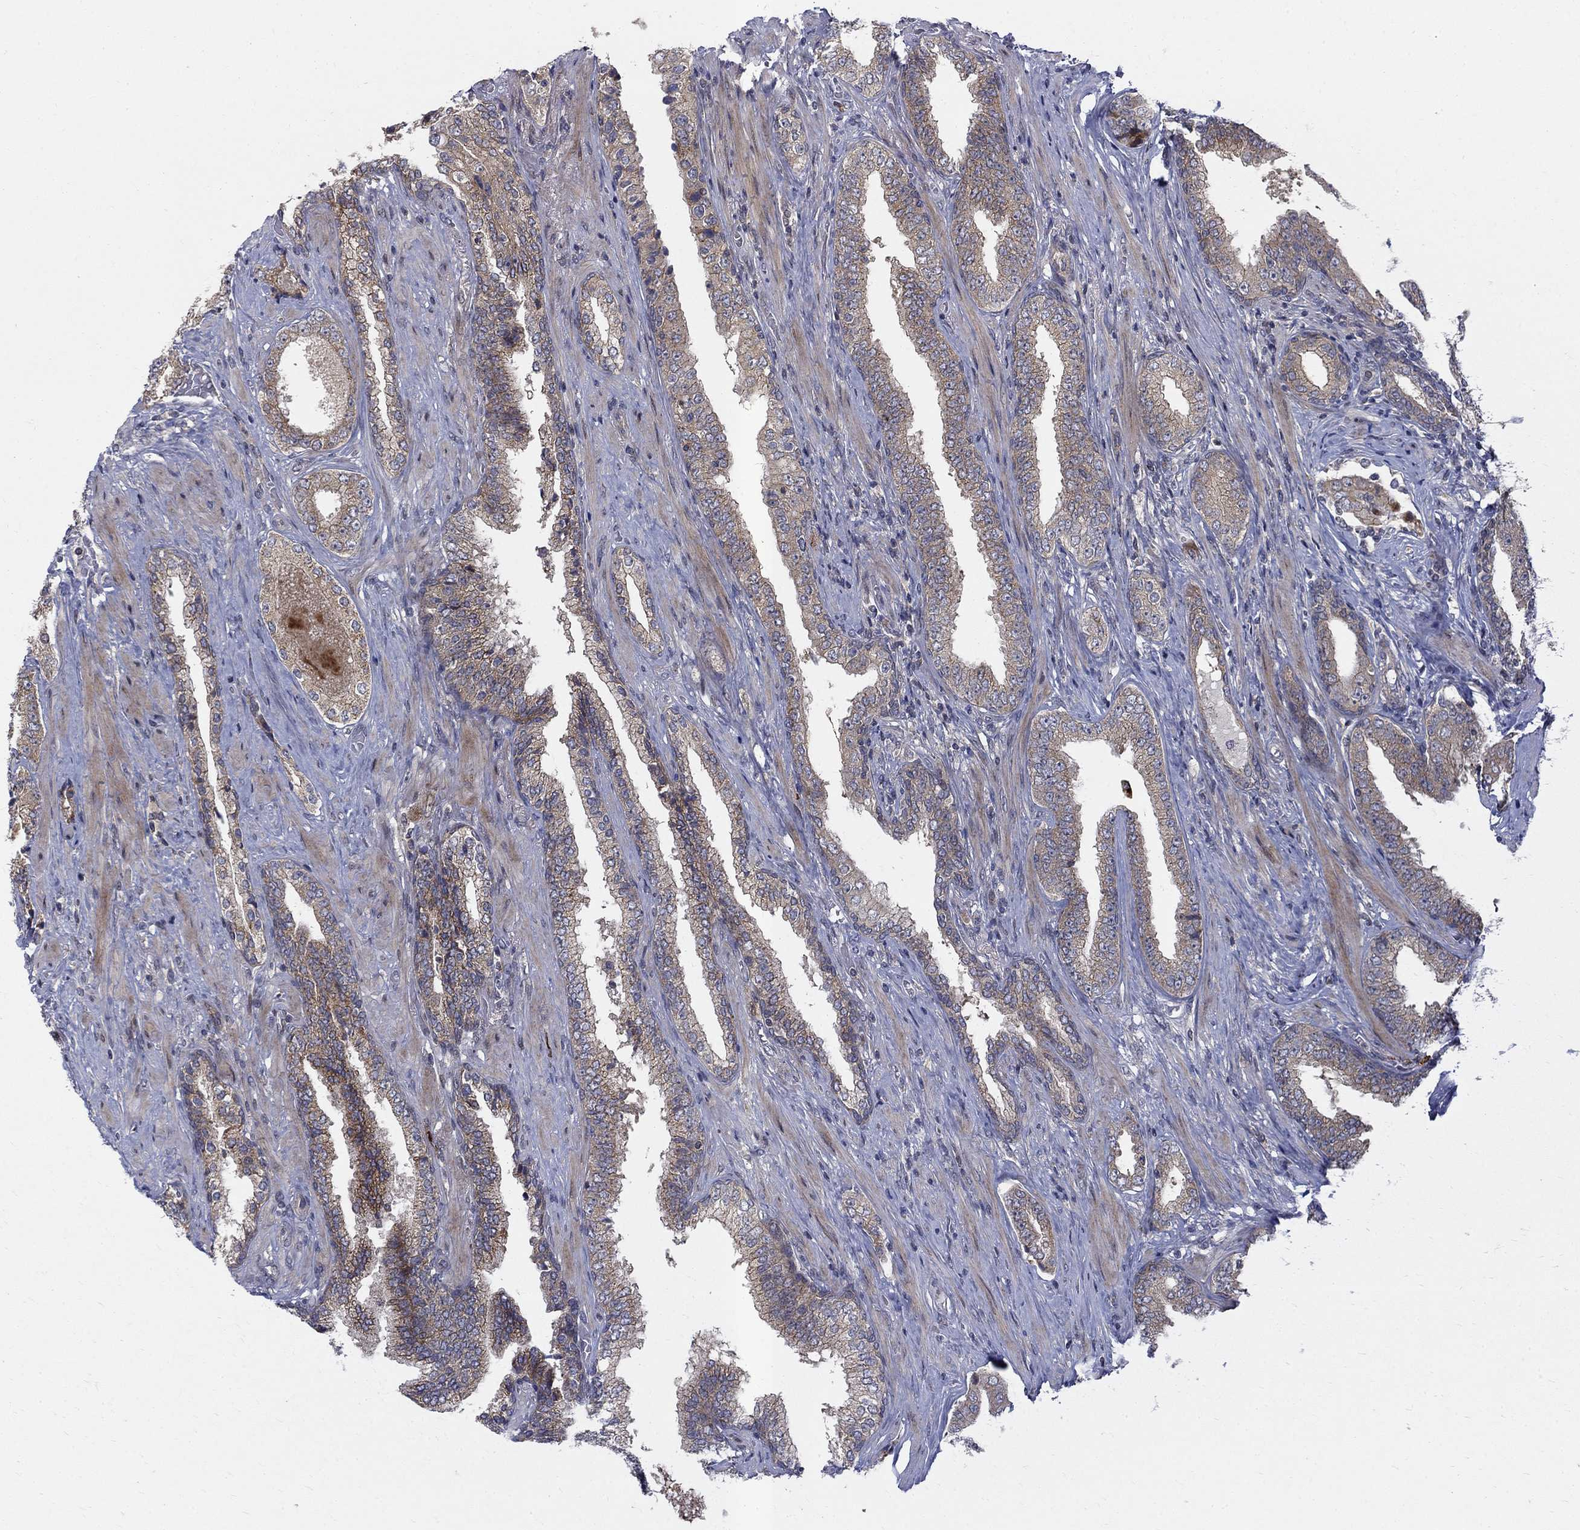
{"staining": {"intensity": "weak", "quantity": "25%-75%", "location": "cytoplasmic/membranous"}, "tissue": "prostate cancer", "cell_type": "Tumor cells", "image_type": "cancer", "snomed": [{"axis": "morphology", "description": "Adenocarcinoma, Low grade"}, {"axis": "topography", "description": "Prostate and seminal vesicle, NOS"}], "caption": "Tumor cells exhibit weak cytoplasmic/membranous expression in about 25%-75% of cells in prostate low-grade adenocarcinoma.", "gene": "WDR19", "patient": {"sex": "male", "age": 61}}